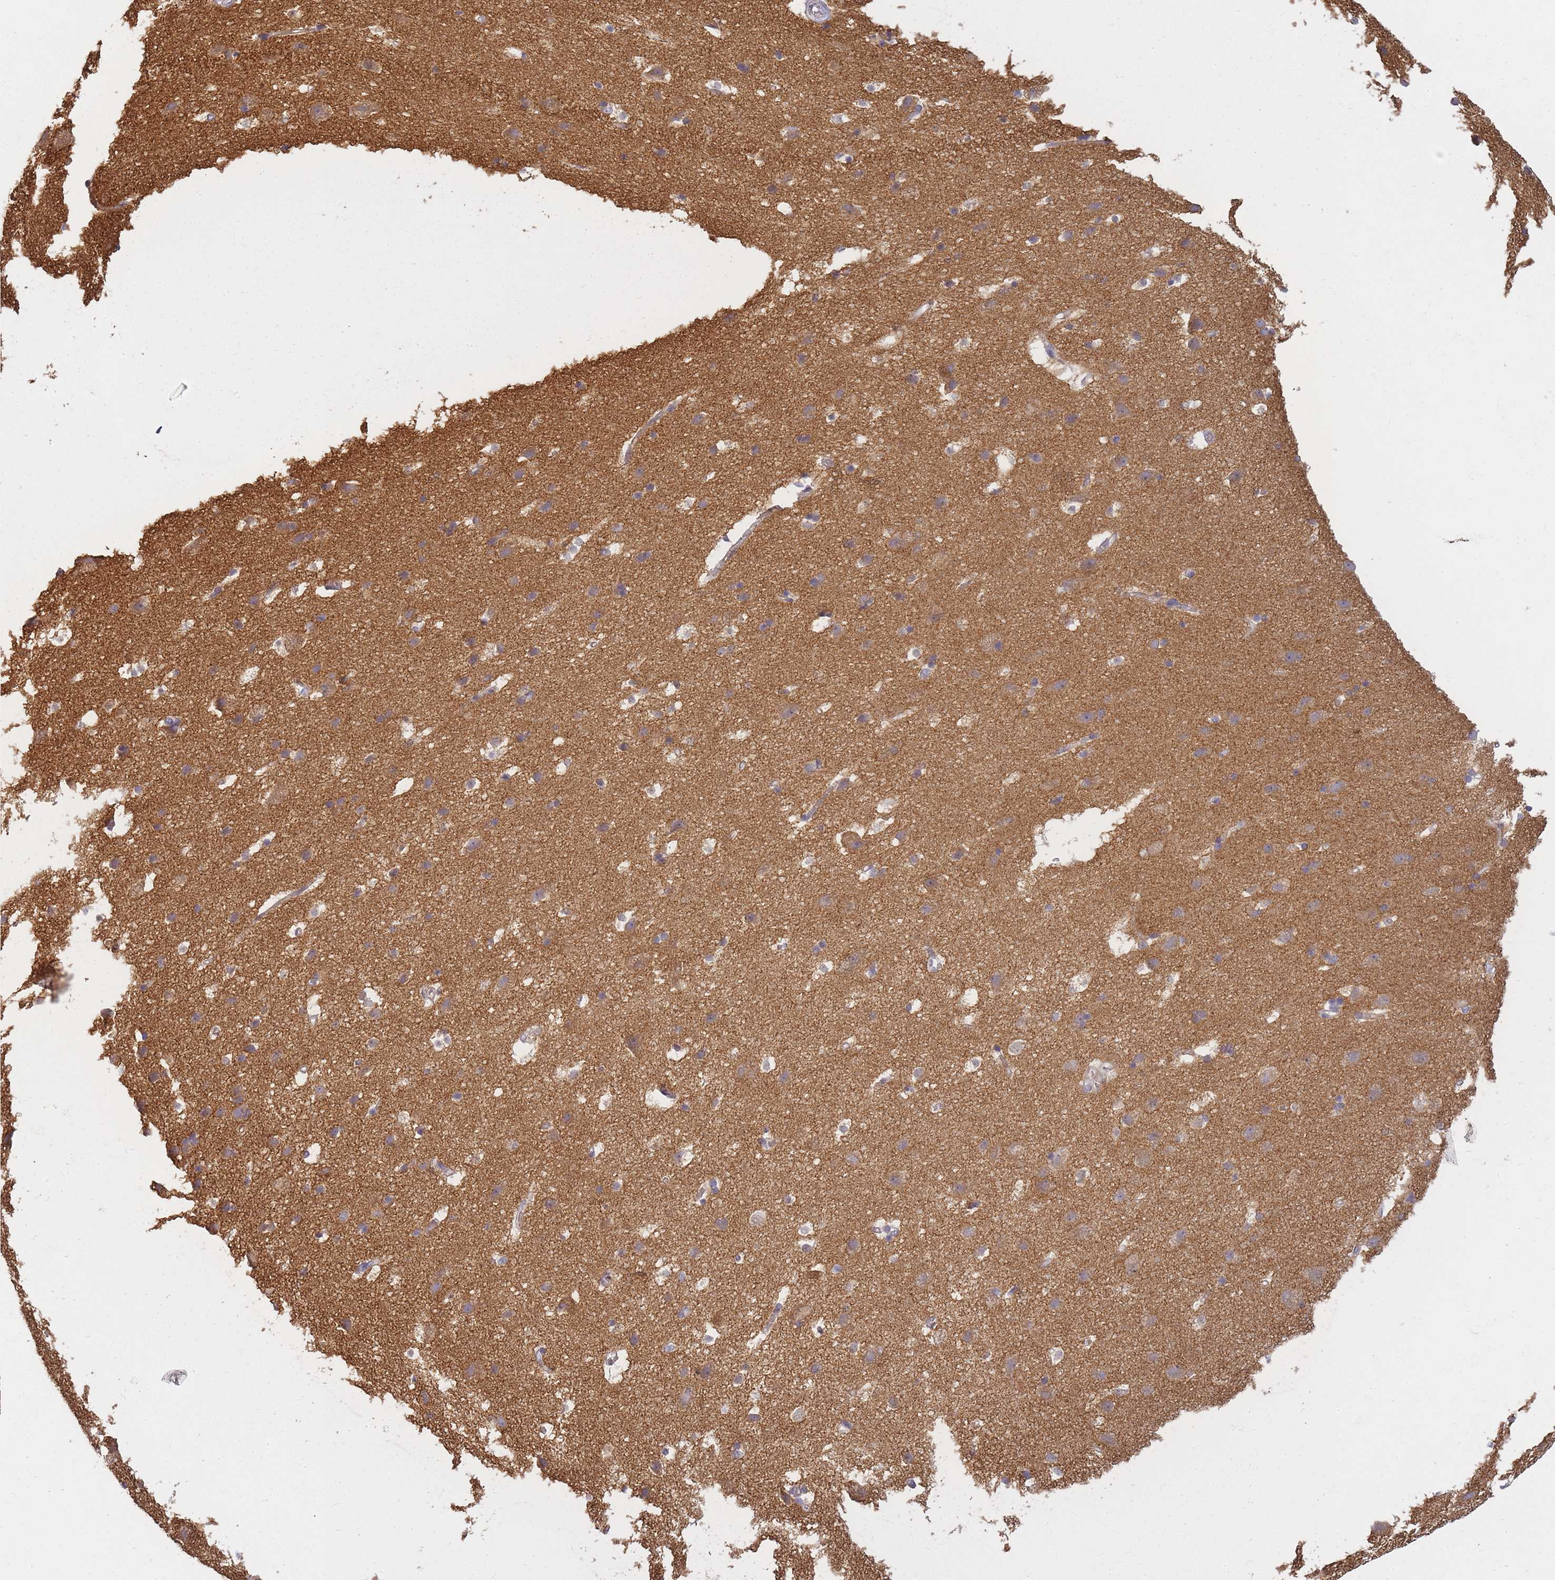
{"staining": {"intensity": "negative", "quantity": "none", "location": "none"}, "tissue": "cerebral cortex", "cell_type": "Endothelial cells", "image_type": "normal", "snomed": [{"axis": "morphology", "description": "Normal tissue, NOS"}, {"axis": "topography", "description": "Cerebral cortex"}], "caption": "IHC micrograph of benign human cerebral cortex stained for a protein (brown), which shows no expression in endothelial cells. The staining was performed using DAB to visualize the protein expression in brown, while the nuclei were stained in blue with hematoxylin (Magnification: 20x).", "gene": "AP3M1", "patient": {"sex": "male", "age": 54}}